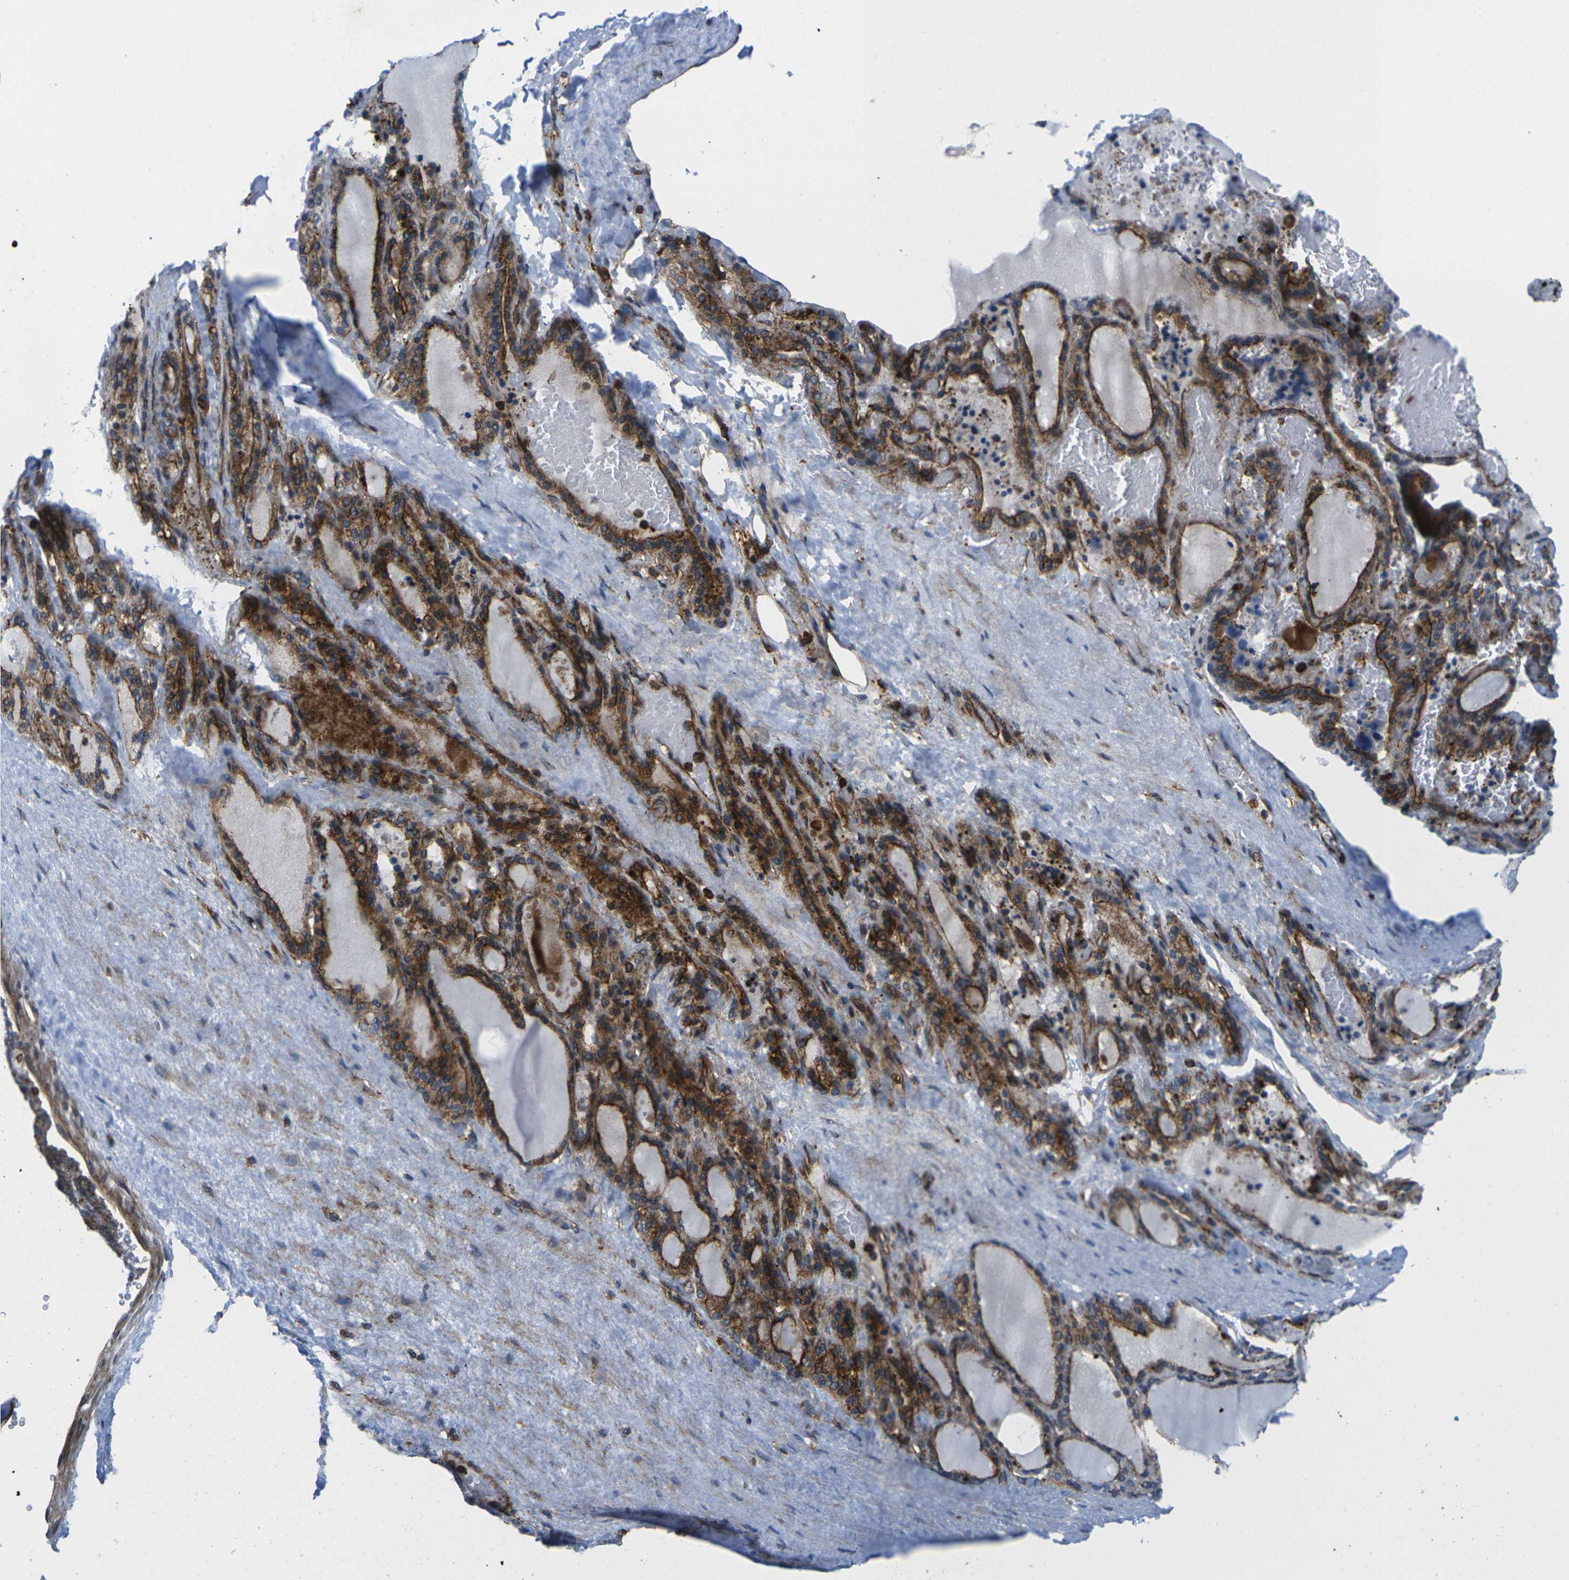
{"staining": {"intensity": "strong", "quantity": ">75%", "location": "cytoplasmic/membranous"}, "tissue": "thyroid gland", "cell_type": "Glandular cells", "image_type": "normal", "snomed": [{"axis": "morphology", "description": "Normal tissue, NOS"}, {"axis": "topography", "description": "Thyroid gland"}], "caption": "Approximately >75% of glandular cells in benign thyroid gland demonstrate strong cytoplasmic/membranous protein expression as visualized by brown immunohistochemical staining.", "gene": "IQGAP1", "patient": {"sex": "female", "age": 28}}